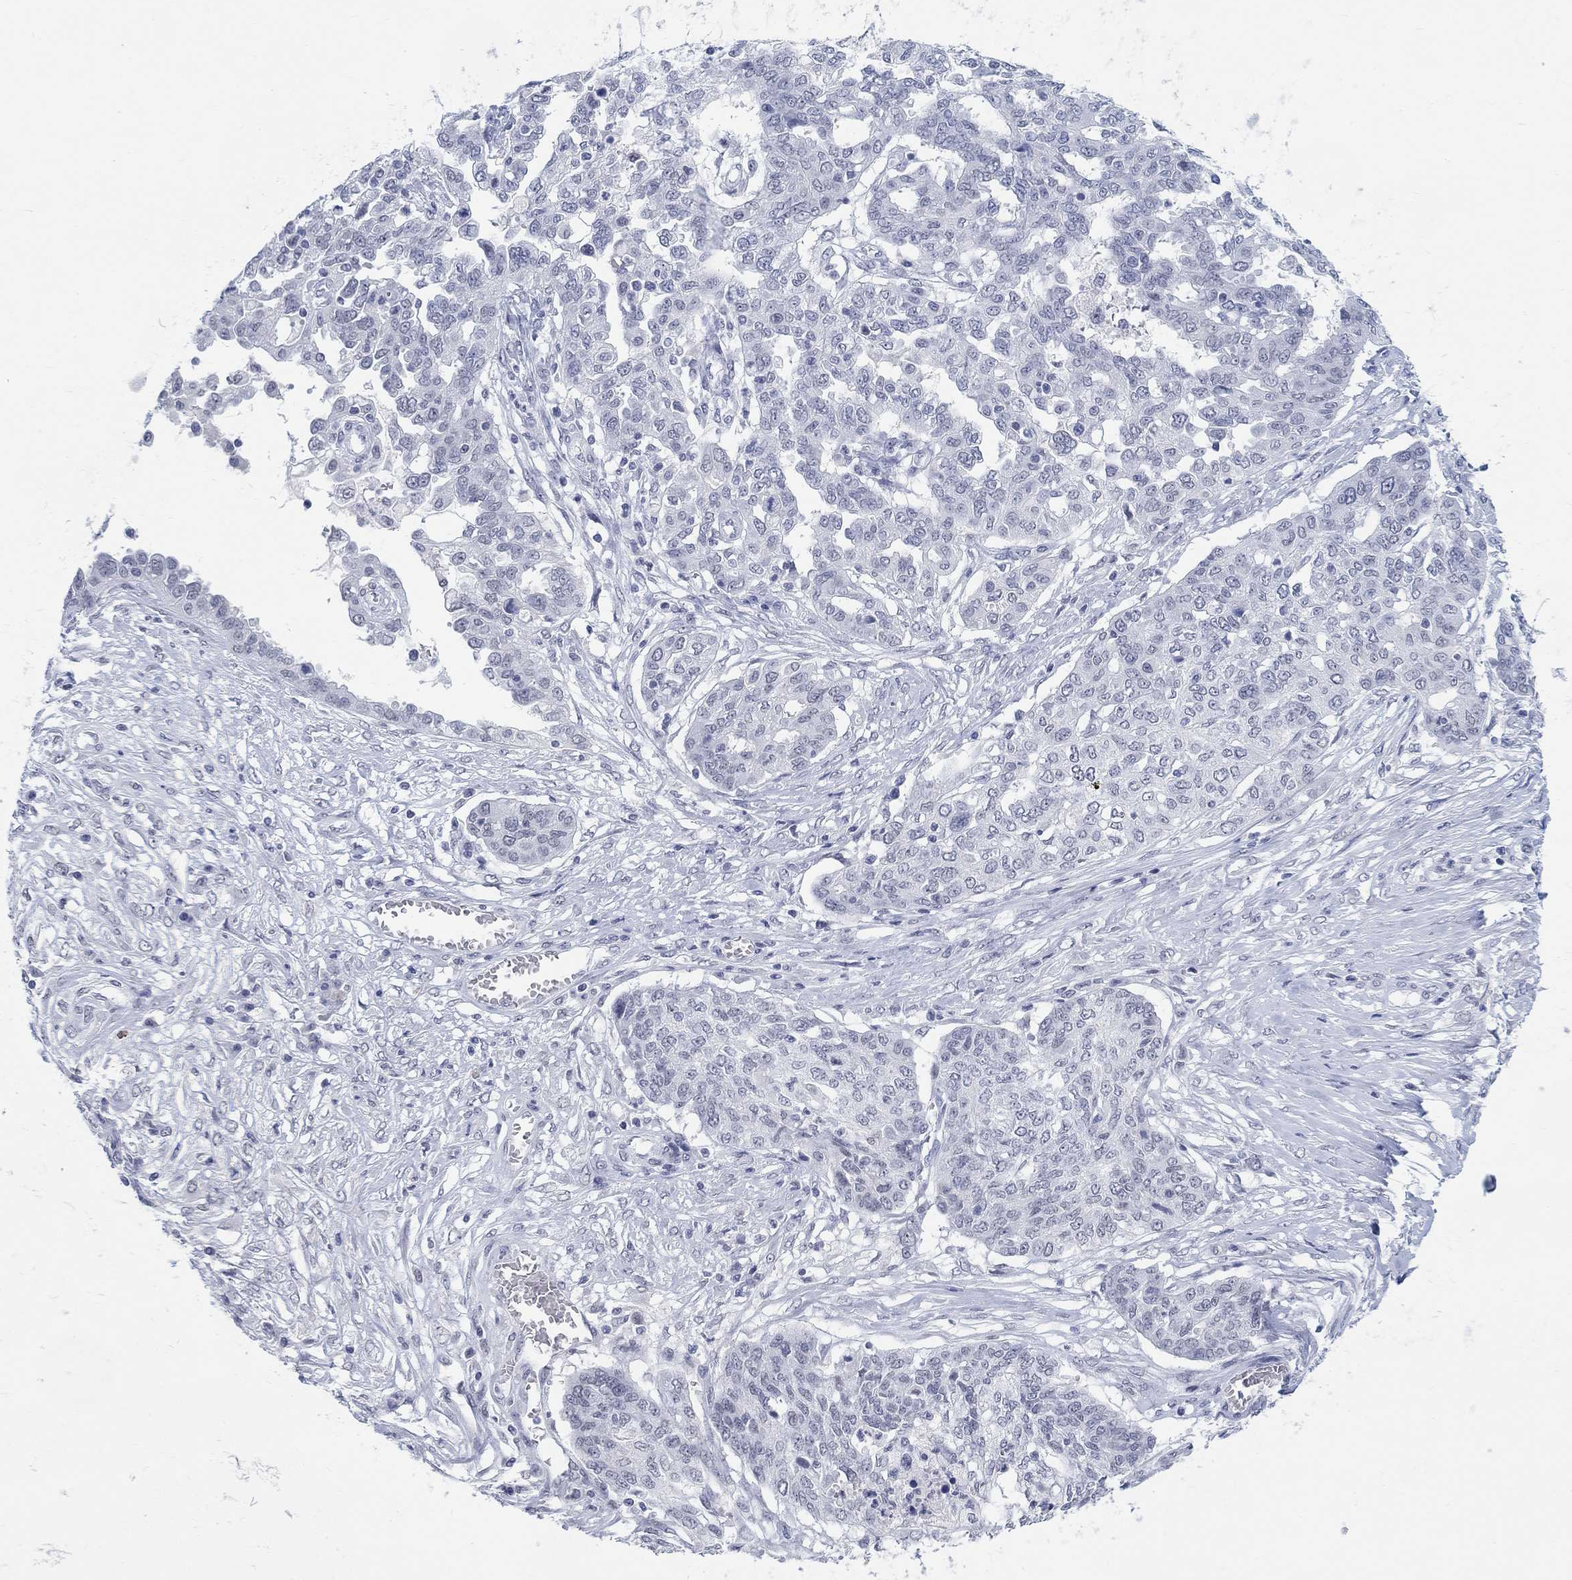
{"staining": {"intensity": "negative", "quantity": "none", "location": "none"}, "tissue": "ovarian cancer", "cell_type": "Tumor cells", "image_type": "cancer", "snomed": [{"axis": "morphology", "description": "Cystadenocarcinoma, serous, NOS"}, {"axis": "topography", "description": "Ovary"}], "caption": "This is a photomicrograph of immunohistochemistry staining of ovarian cancer (serous cystadenocarcinoma), which shows no expression in tumor cells. Brightfield microscopy of immunohistochemistry (IHC) stained with DAB (3,3'-diaminobenzidine) (brown) and hematoxylin (blue), captured at high magnification.", "gene": "ANKS1B", "patient": {"sex": "female", "age": 67}}